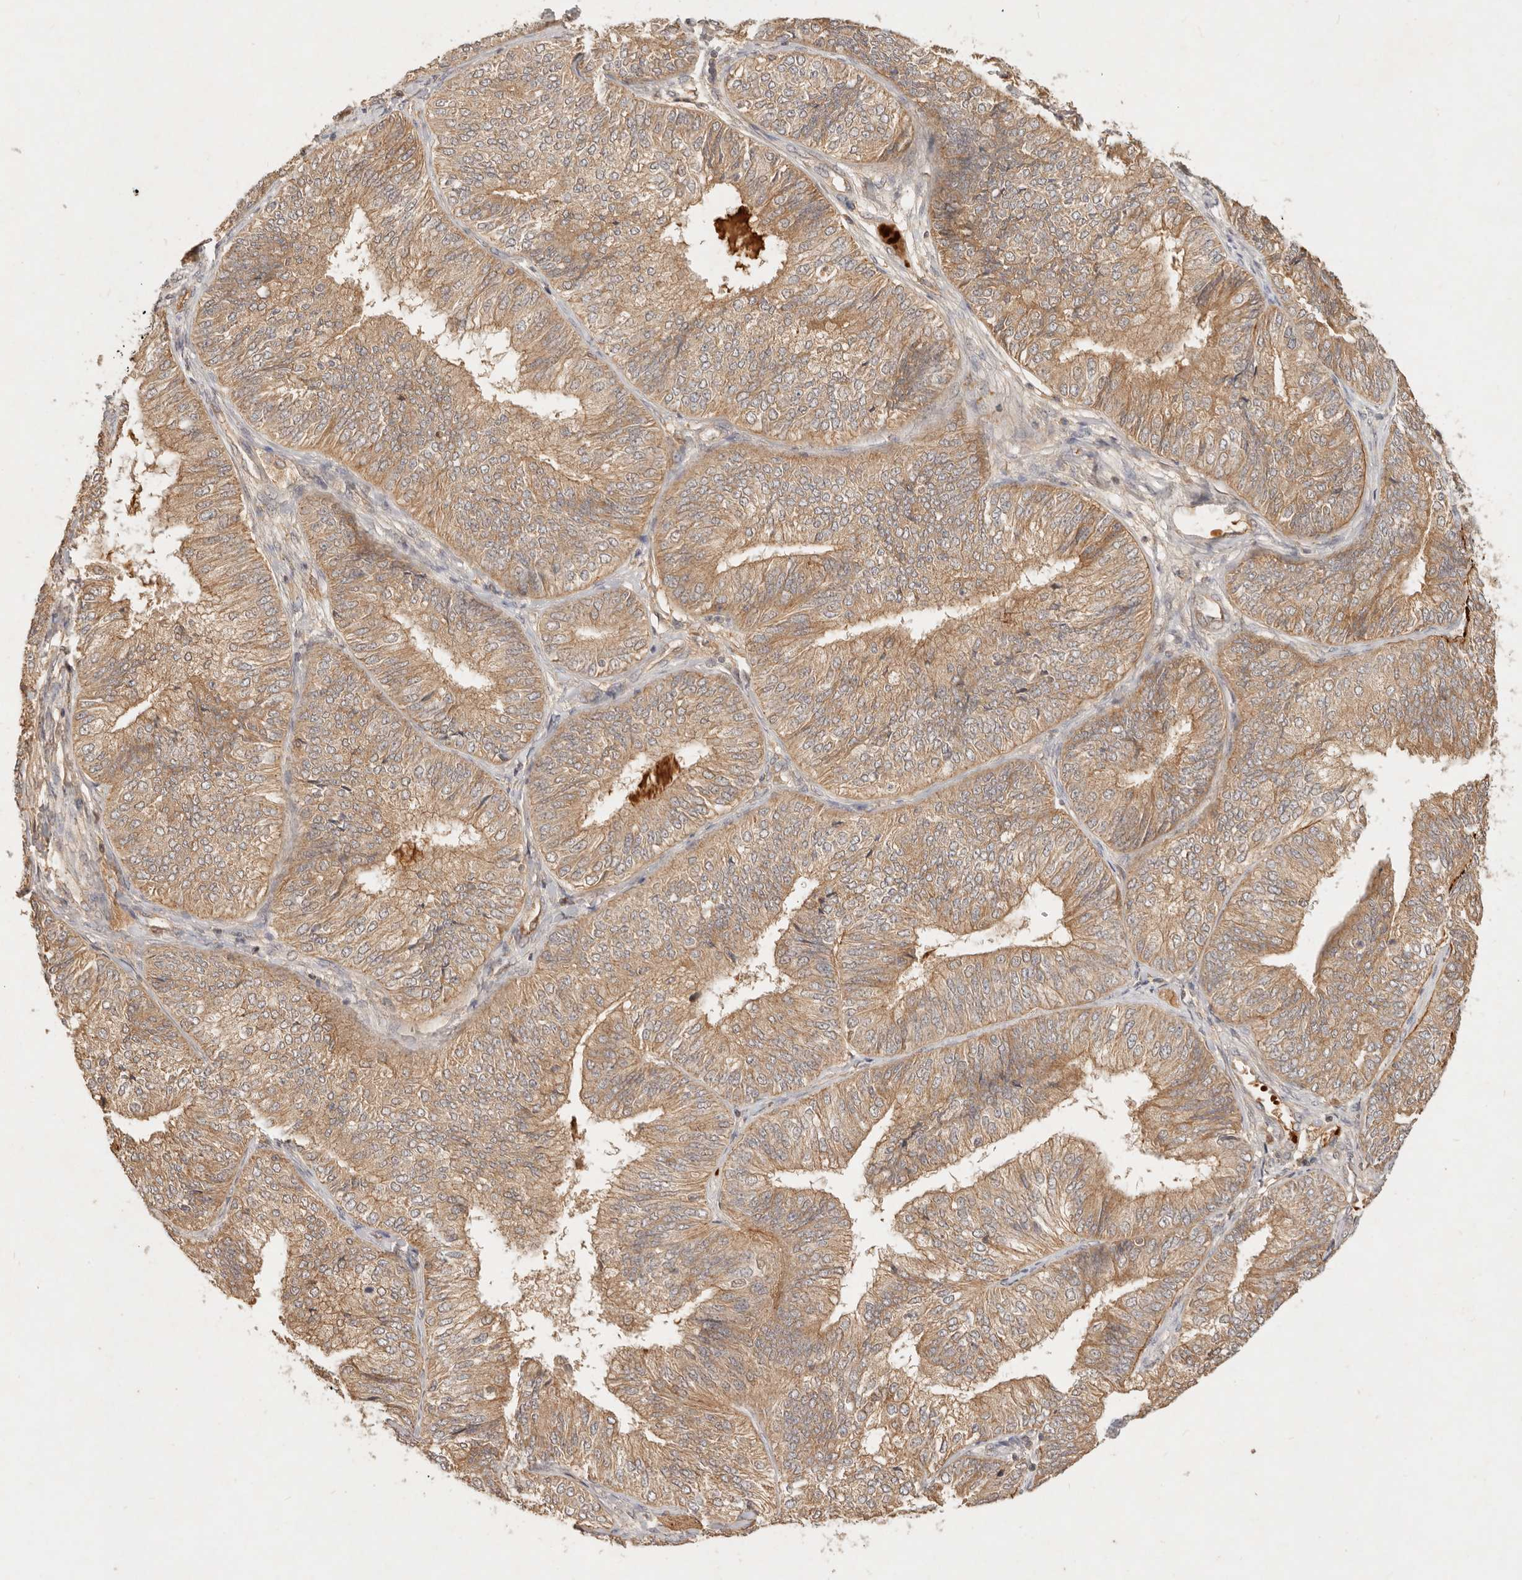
{"staining": {"intensity": "moderate", "quantity": ">75%", "location": "cytoplasmic/membranous"}, "tissue": "endometrial cancer", "cell_type": "Tumor cells", "image_type": "cancer", "snomed": [{"axis": "morphology", "description": "Adenocarcinoma, NOS"}, {"axis": "topography", "description": "Endometrium"}], "caption": "Tumor cells display medium levels of moderate cytoplasmic/membranous staining in about >75% of cells in human endometrial cancer.", "gene": "FREM2", "patient": {"sex": "female", "age": 58}}